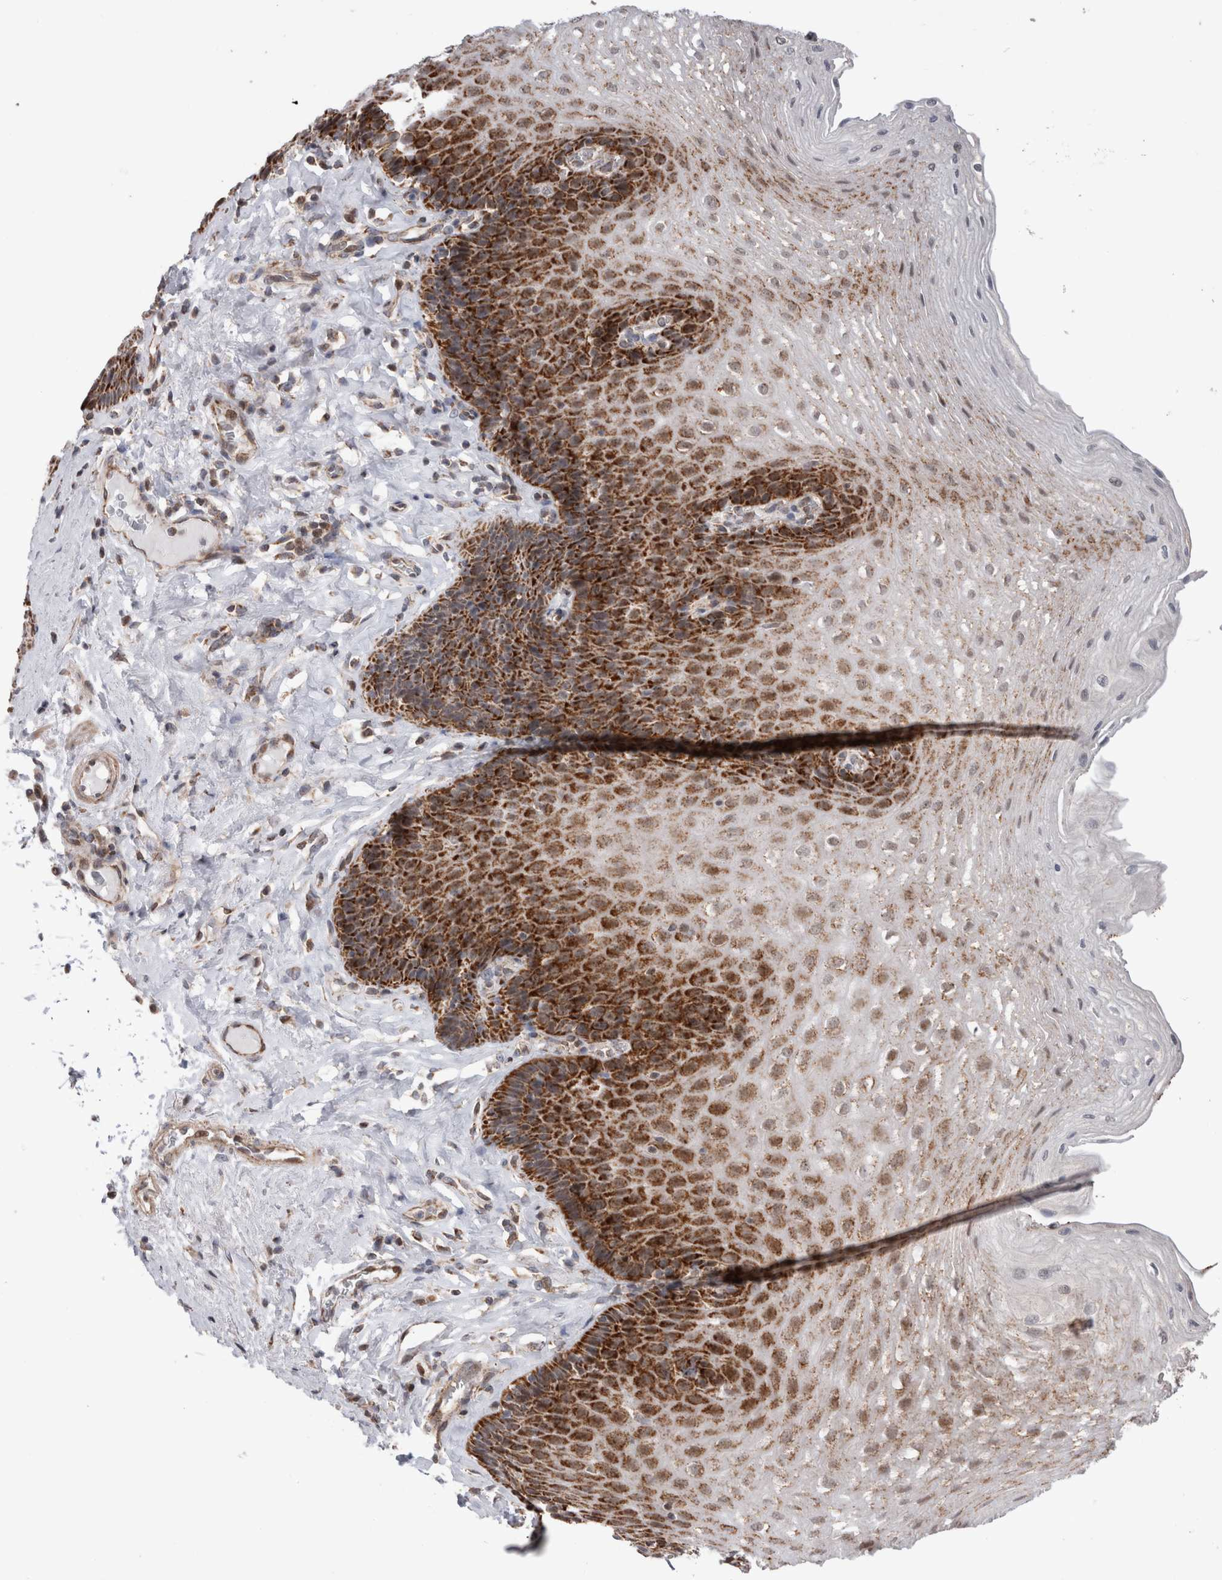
{"staining": {"intensity": "strong", "quantity": ">75%", "location": "cytoplasmic/membranous"}, "tissue": "esophagus", "cell_type": "Squamous epithelial cells", "image_type": "normal", "snomed": [{"axis": "morphology", "description": "Normal tissue, NOS"}, {"axis": "topography", "description": "Esophagus"}], "caption": "This micrograph demonstrates IHC staining of benign human esophagus, with high strong cytoplasmic/membranous expression in about >75% of squamous epithelial cells.", "gene": "MRPL37", "patient": {"sex": "female", "age": 66}}